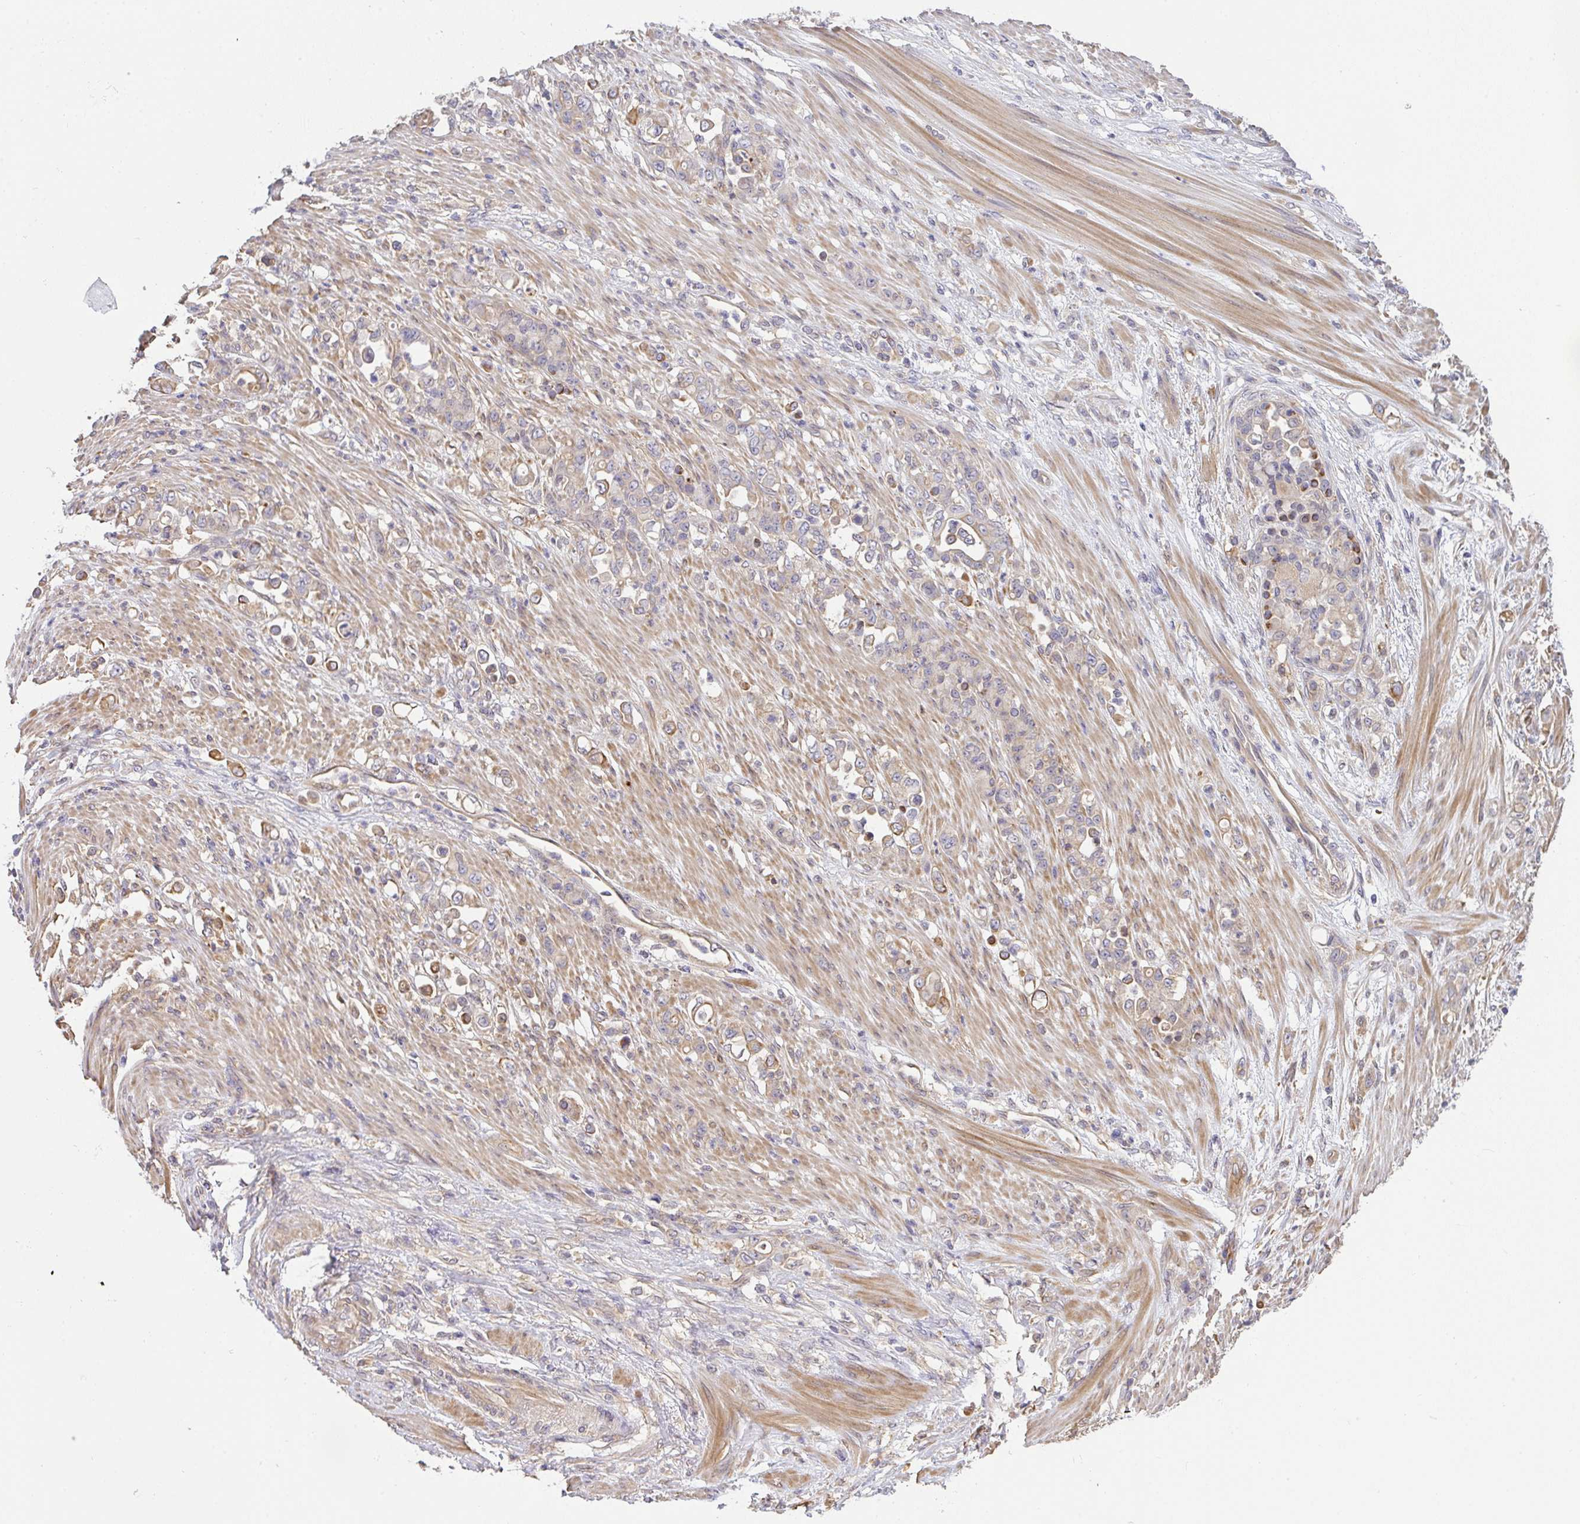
{"staining": {"intensity": "moderate", "quantity": "<25%", "location": "cytoplasmic/membranous"}, "tissue": "stomach cancer", "cell_type": "Tumor cells", "image_type": "cancer", "snomed": [{"axis": "morphology", "description": "Normal tissue, NOS"}, {"axis": "morphology", "description": "Adenocarcinoma, NOS"}, {"axis": "topography", "description": "Stomach"}], "caption": "IHC histopathology image of neoplastic tissue: human stomach cancer (adenocarcinoma) stained using immunohistochemistry (IHC) displays low levels of moderate protein expression localized specifically in the cytoplasmic/membranous of tumor cells, appearing as a cytoplasmic/membranous brown color.", "gene": "EEF1AKMT1", "patient": {"sex": "female", "age": 79}}